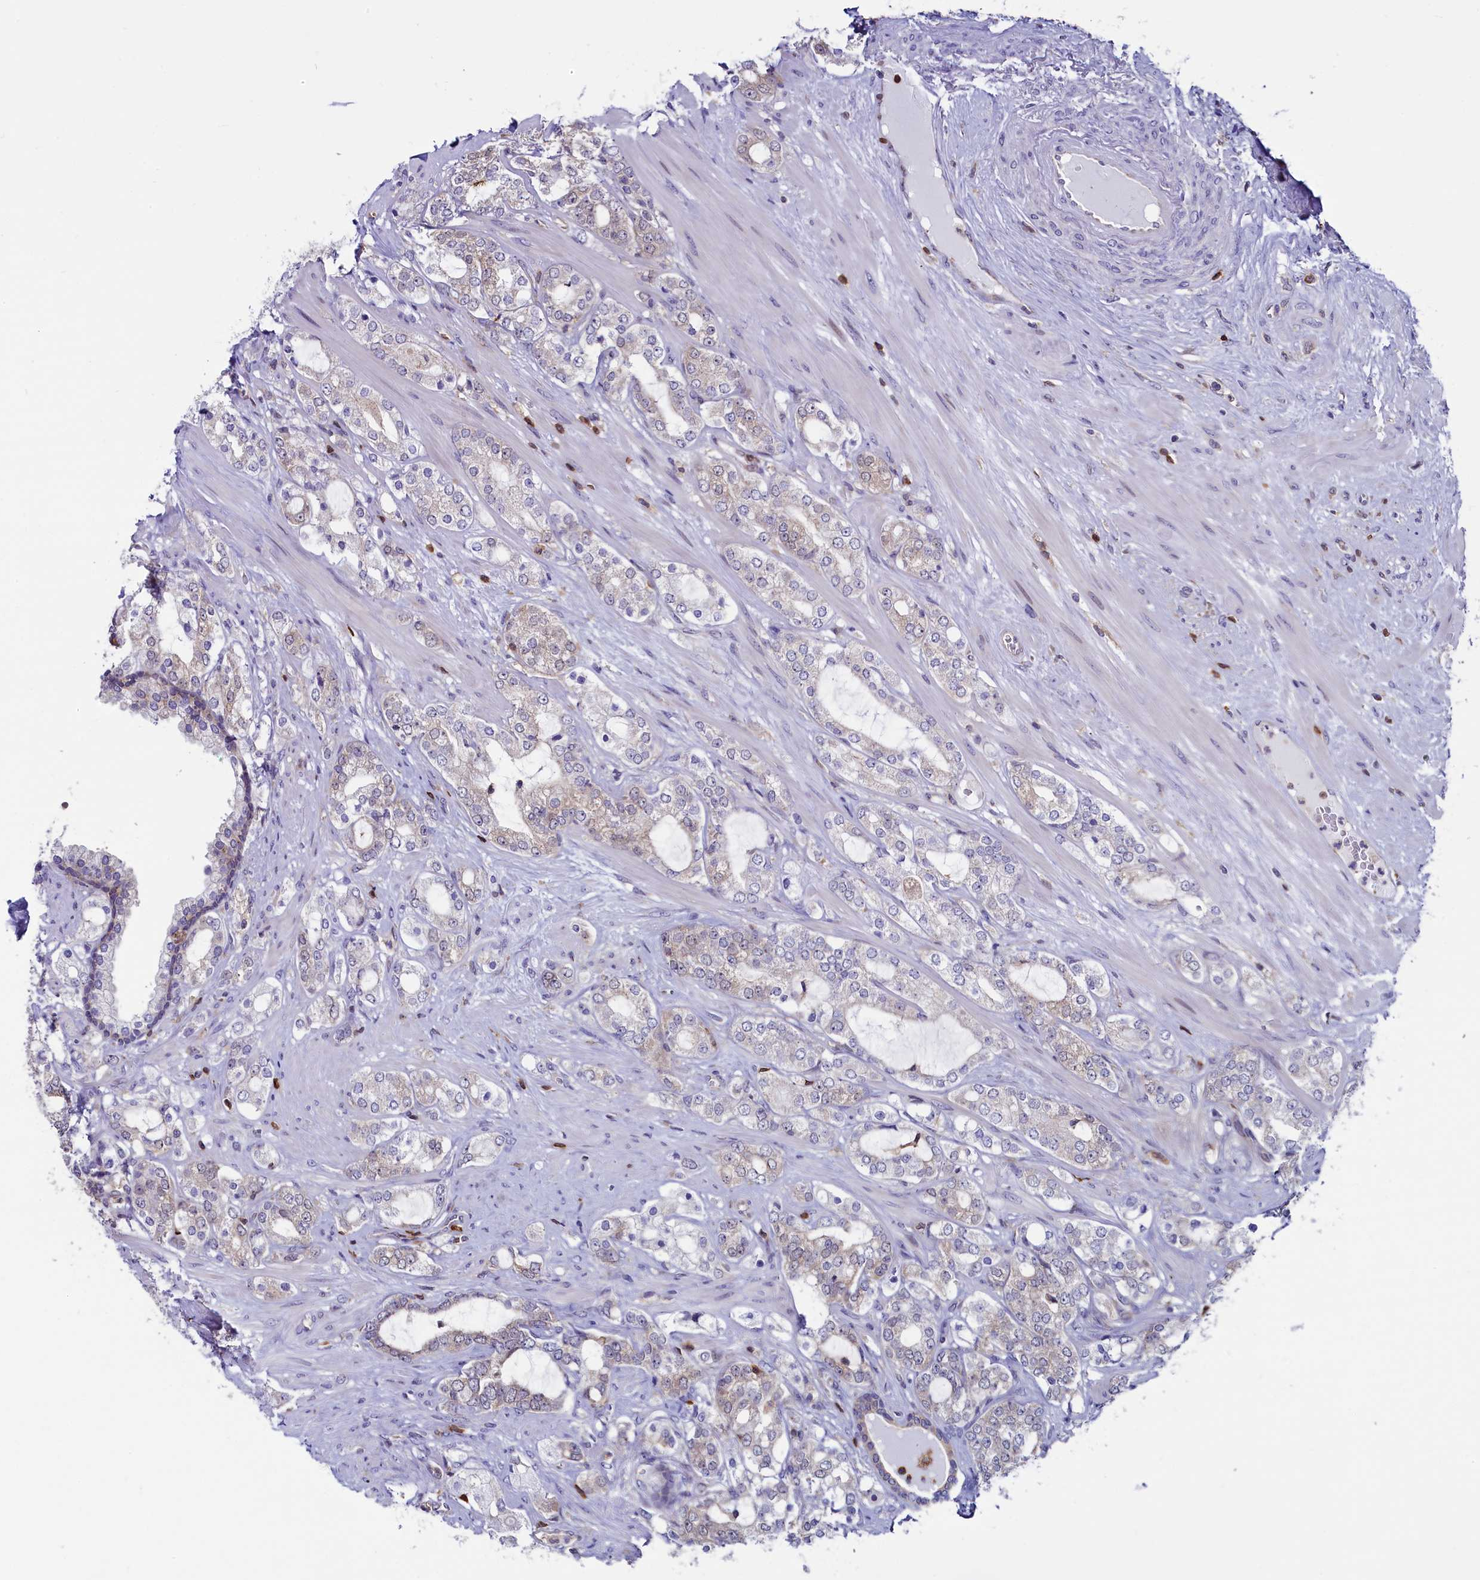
{"staining": {"intensity": "negative", "quantity": "none", "location": "none"}, "tissue": "prostate cancer", "cell_type": "Tumor cells", "image_type": "cancer", "snomed": [{"axis": "morphology", "description": "Adenocarcinoma, High grade"}, {"axis": "topography", "description": "Prostate"}], "caption": "This micrograph is of prostate cancer (high-grade adenocarcinoma) stained with IHC to label a protein in brown with the nuclei are counter-stained blue. There is no expression in tumor cells.", "gene": "CIAPIN1", "patient": {"sex": "male", "age": 64}}